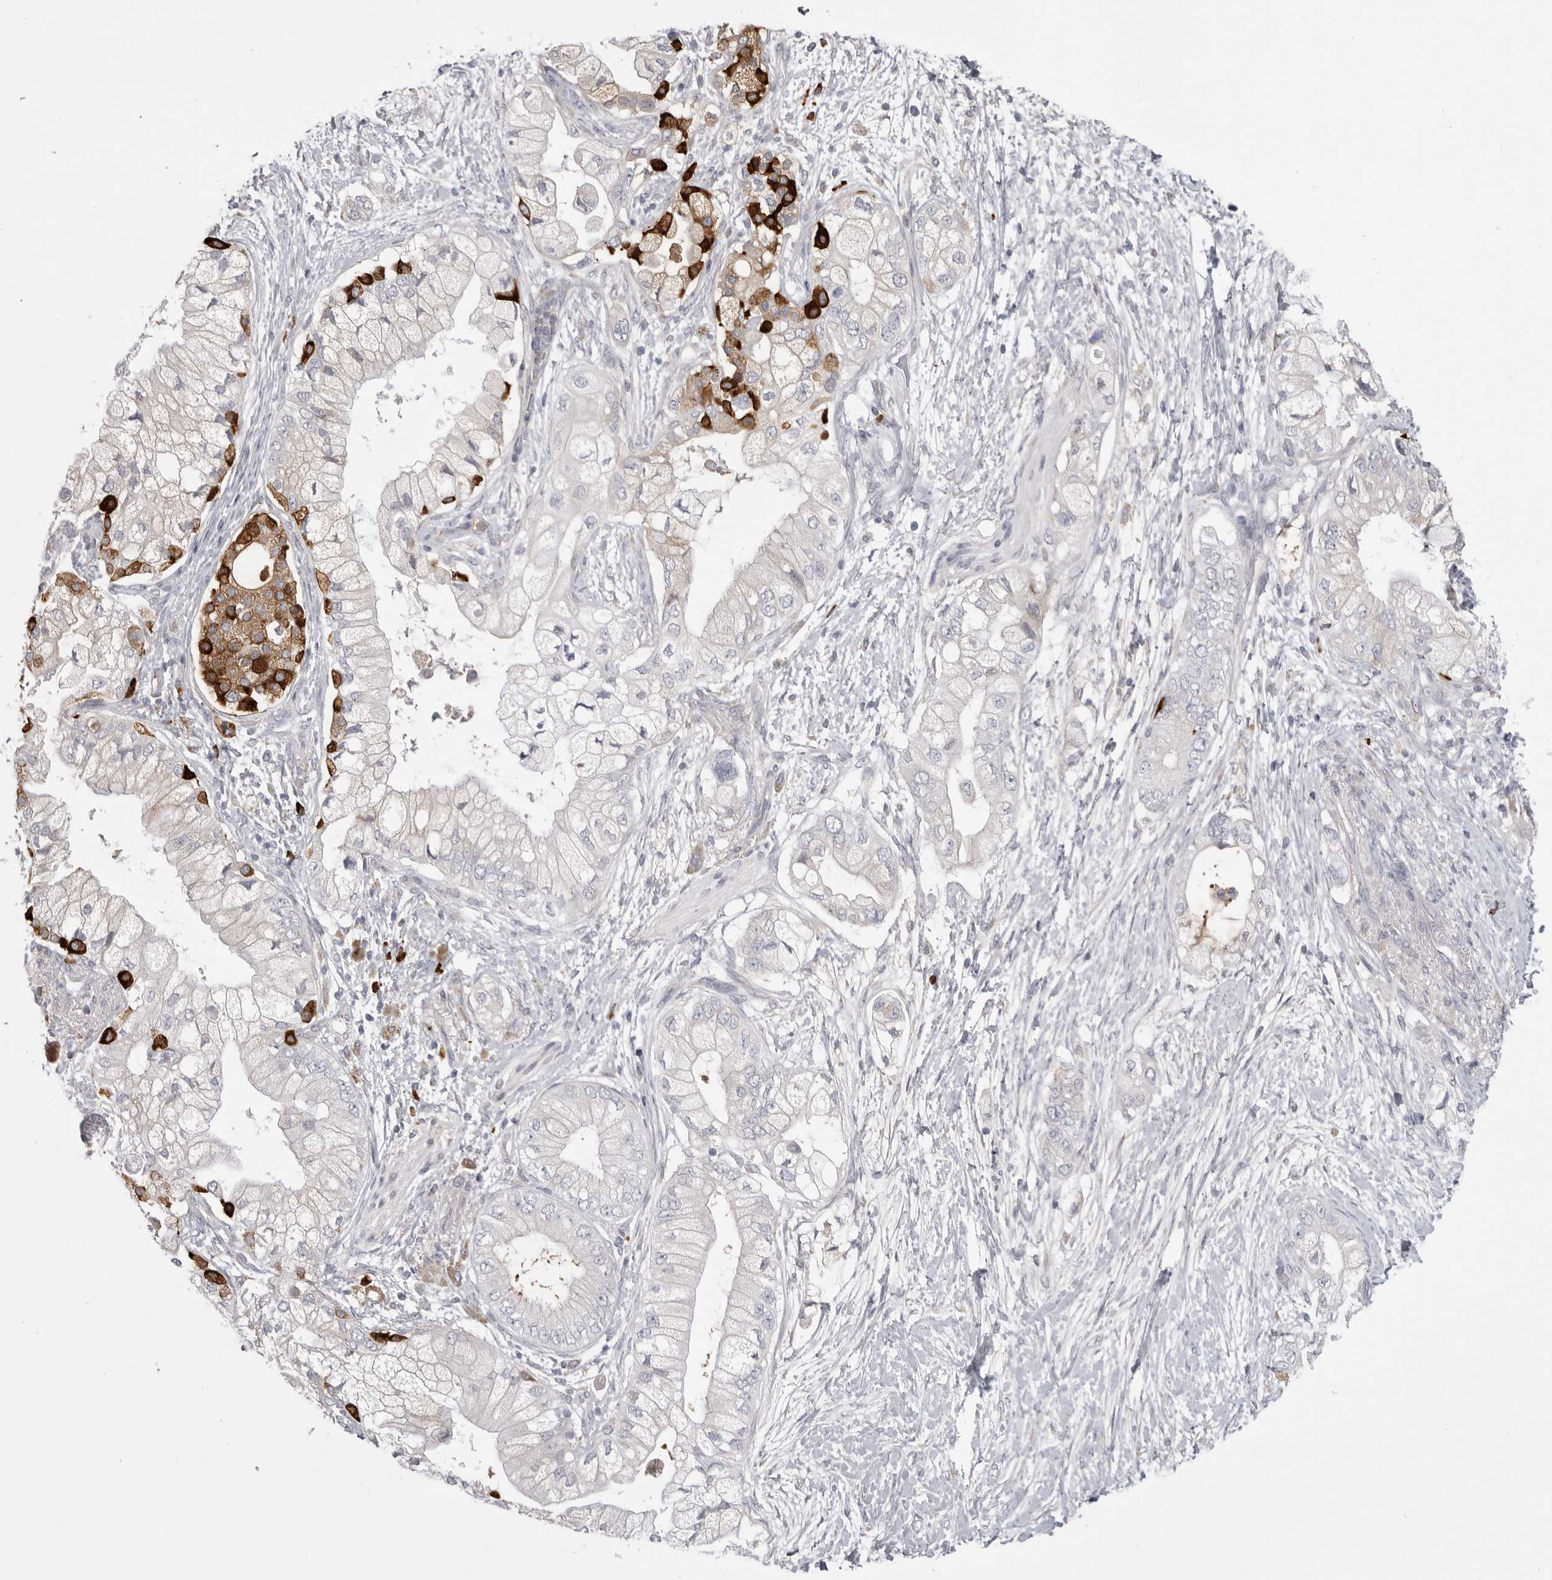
{"staining": {"intensity": "strong", "quantity": "<25%", "location": "cytoplasmic/membranous"}, "tissue": "pancreatic cancer", "cell_type": "Tumor cells", "image_type": "cancer", "snomed": [{"axis": "morphology", "description": "Adenocarcinoma, NOS"}, {"axis": "topography", "description": "Pancreas"}], "caption": "This micrograph exhibits adenocarcinoma (pancreatic) stained with immunohistochemistry (IHC) to label a protein in brown. The cytoplasmic/membranous of tumor cells show strong positivity for the protein. Nuclei are counter-stained blue.", "gene": "FKBP2", "patient": {"sex": "male", "age": 53}}